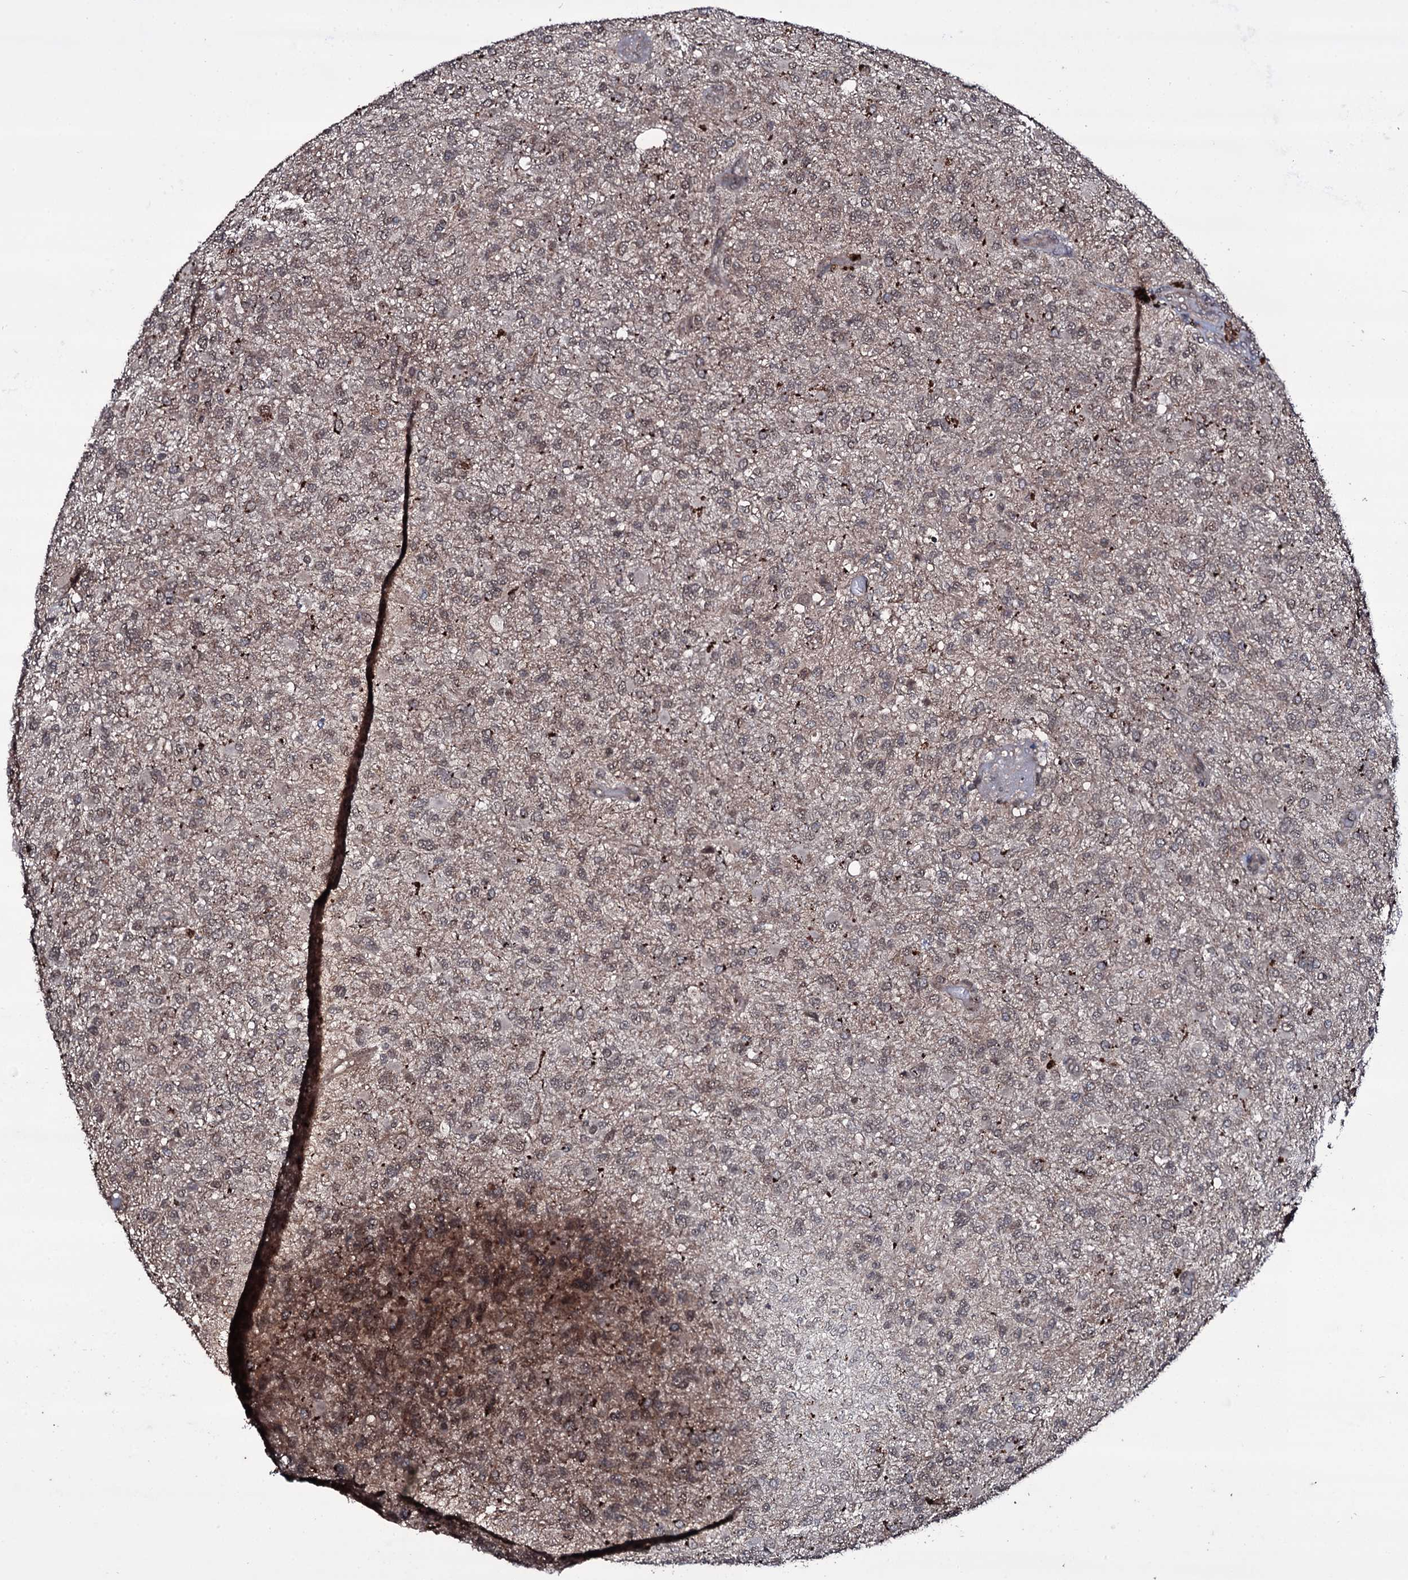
{"staining": {"intensity": "weak", "quantity": "<25%", "location": "nuclear"}, "tissue": "glioma", "cell_type": "Tumor cells", "image_type": "cancer", "snomed": [{"axis": "morphology", "description": "Glioma, malignant, High grade"}, {"axis": "topography", "description": "Brain"}], "caption": "A high-resolution photomicrograph shows IHC staining of glioma, which reveals no significant positivity in tumor cells.", "gene": "MRPS31", "patient": {"sex": "female", "age": 74}}